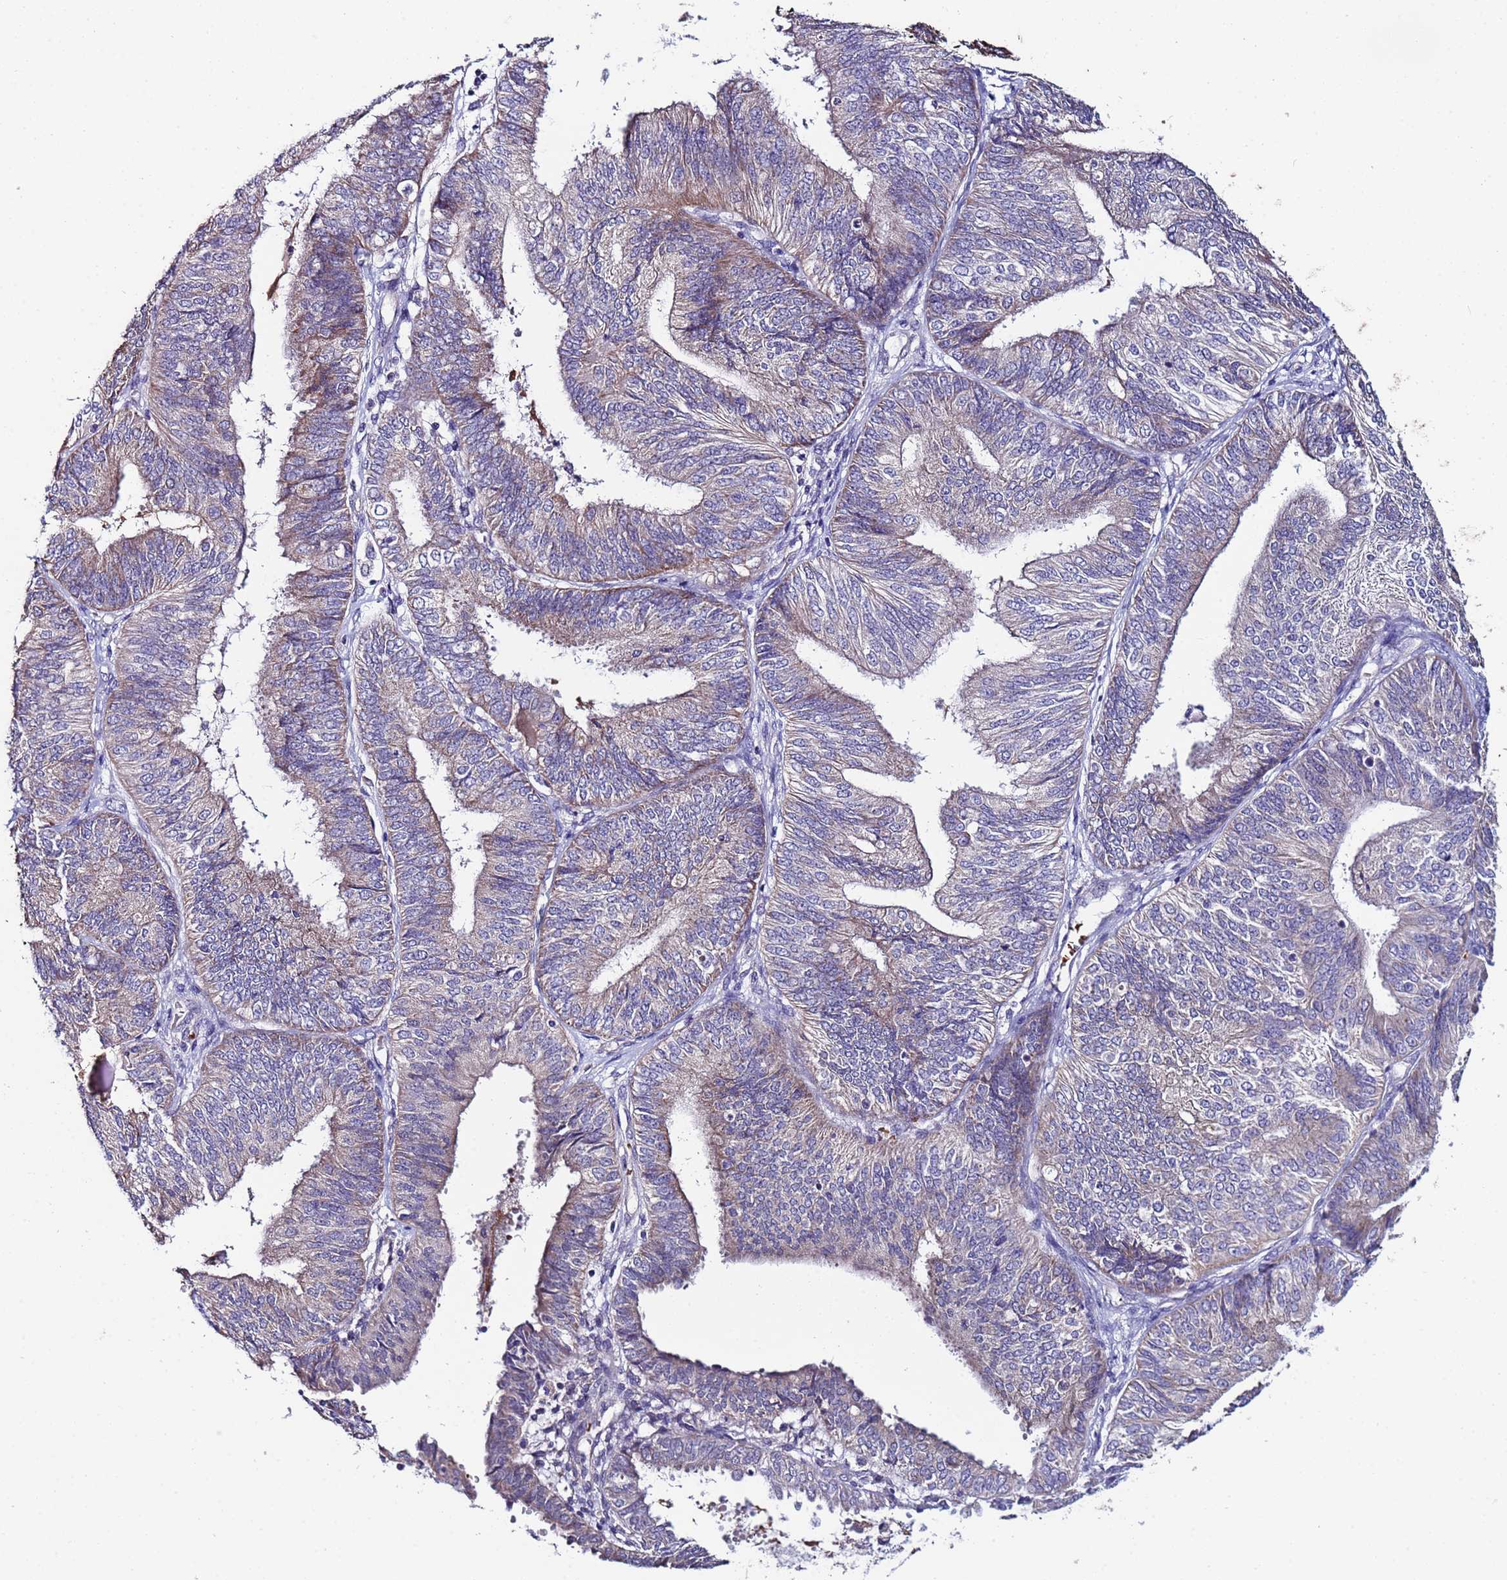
{"staining": {"intensity": "weak", "quantity": "<25%", "location": "cytoplasmic/membranous"}, "tissue": "endometrial cancer", "cell_type": "Tumor cells", "image_type": "cancer", "snomed": [{"axis": "morphology", "description": "Adenocarcinoma, NOS"}, {"axis": "topography", "description": "Endometrium"}], "caption": "This micrograph is of adenocarcinoma (endometrial) stained with IHC to label a protein in brown with the nuclei are counter-stained blue. There is no staining in tumor cells.", "gene": "CLHC1", "patient": {"sex": "female", "age": 58}}